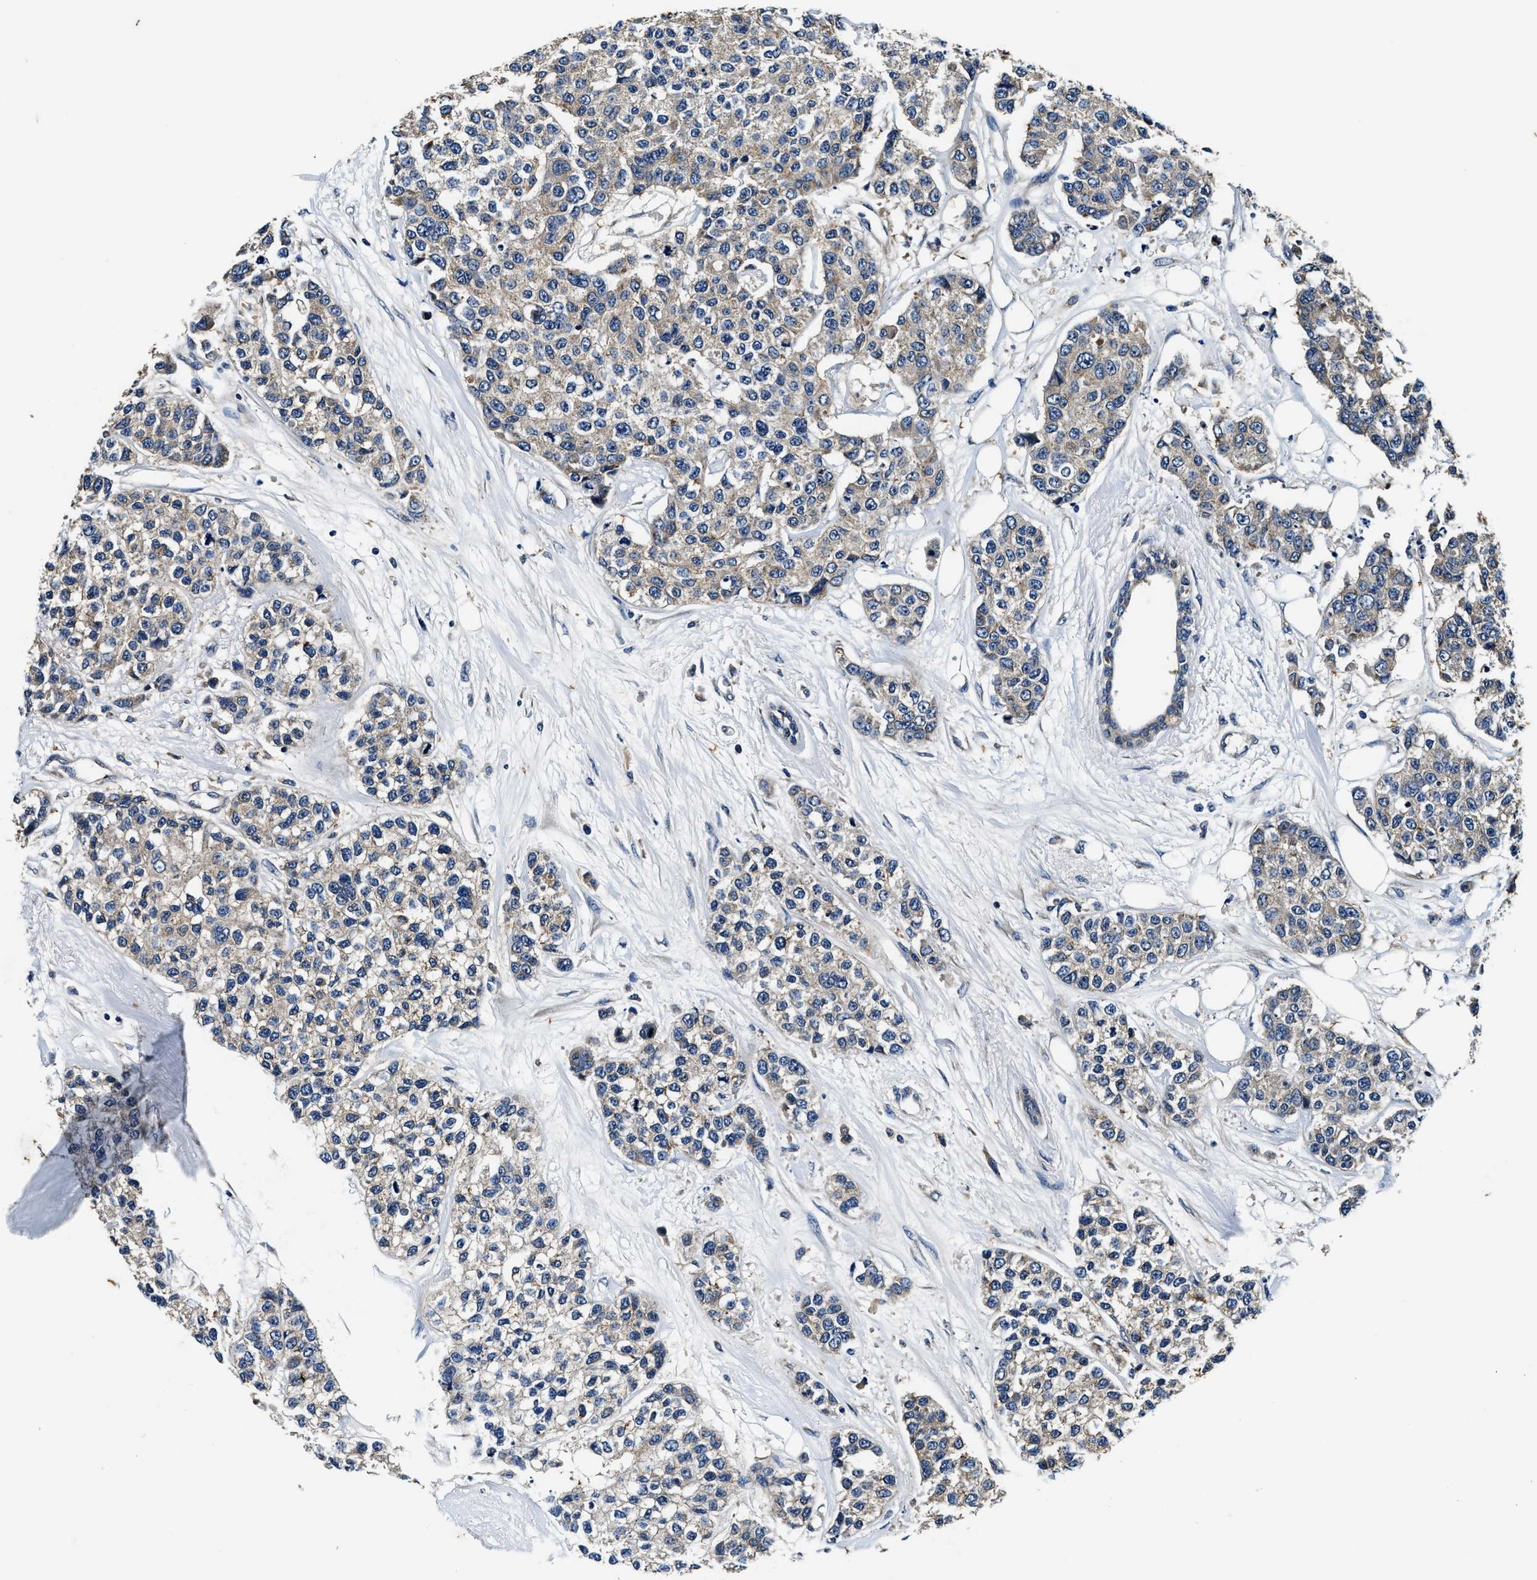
{"staining": {"intensity": "weak", "quantity": "25%-75%", "location": "cytoplasmic/membranous"}, "tissue": "breast cancer", "cell_type": "Tumor cells", "image_type": "cancer", "snomed": [{"axis": "morphology", "description": "Duct carcinoma"}, {"axis": "topography", "description": "Breast"}], "caption": "A histopathology image of intraductal carcinoma (breast) stained for a protein exhibits weak cytoplasmic/membranous brown staining in tumor cells. The staining was performed using DAB (3,3'-diaminobenzidine), with brown indicating positive protein expression. Nuclei are stained blue with hematoxylin.", "gene": "PI4KB", "patient": {"sex": "female", "age": 51}}